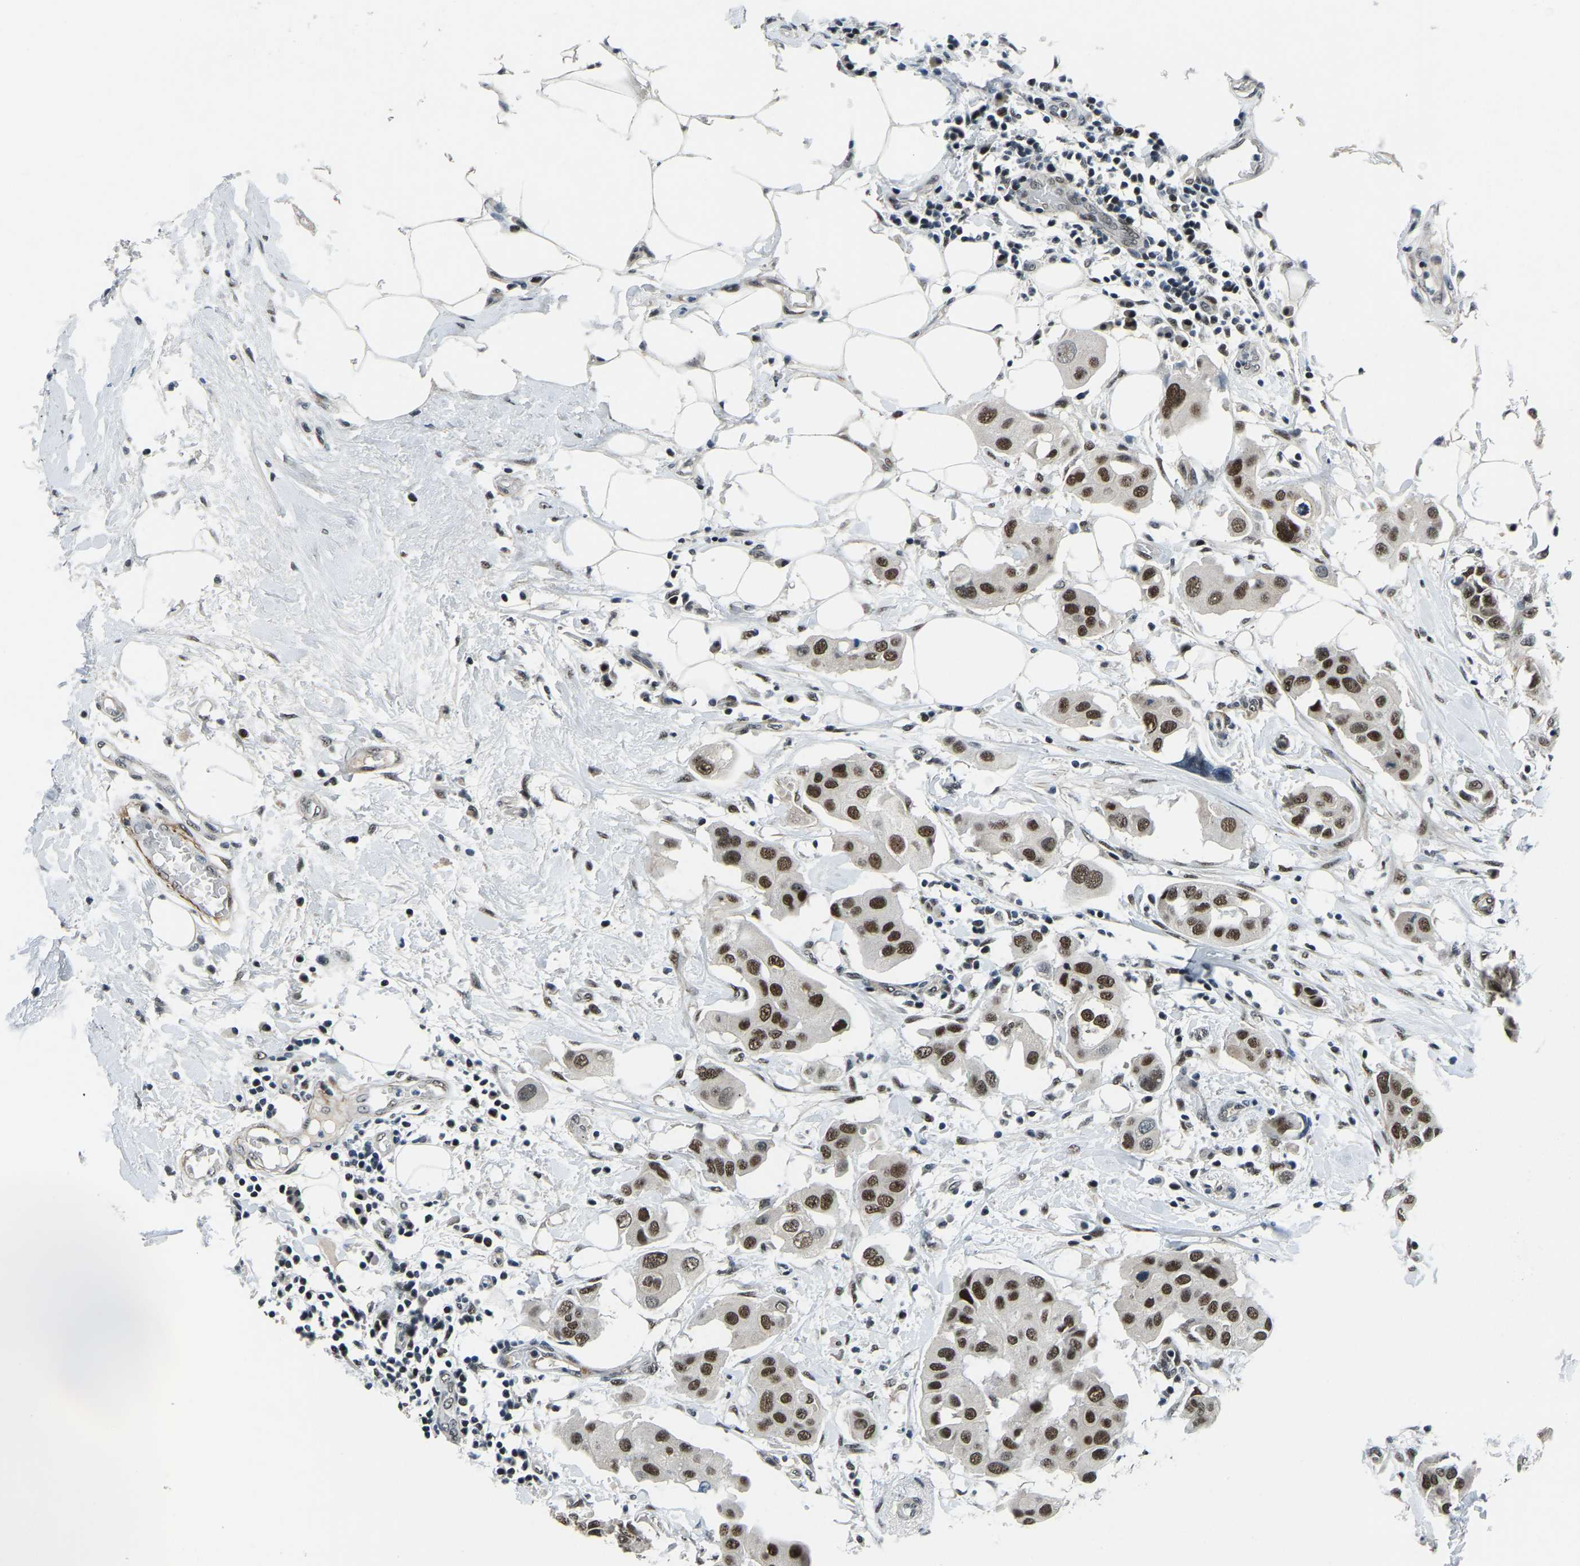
{"staining": {"intensity": "strong", "quantity": ">75%", "location": "nuclear"}, "tissue": "breast cancer", "cell_type": "Tumor cells", "image_type": "cancer", "snomed": [{"axis": "morphology", "description": "Duct carcinoma"}, {"axis": "topography", "description": "Breast"}], "caption": "Brown immunohistochemical staining in human intraductal carcinoma (breast) shows strong nuclear expression in about >75% of tumor cells.", "gene": "PRCC", "patient": {"sex": "female", "age": 40}}